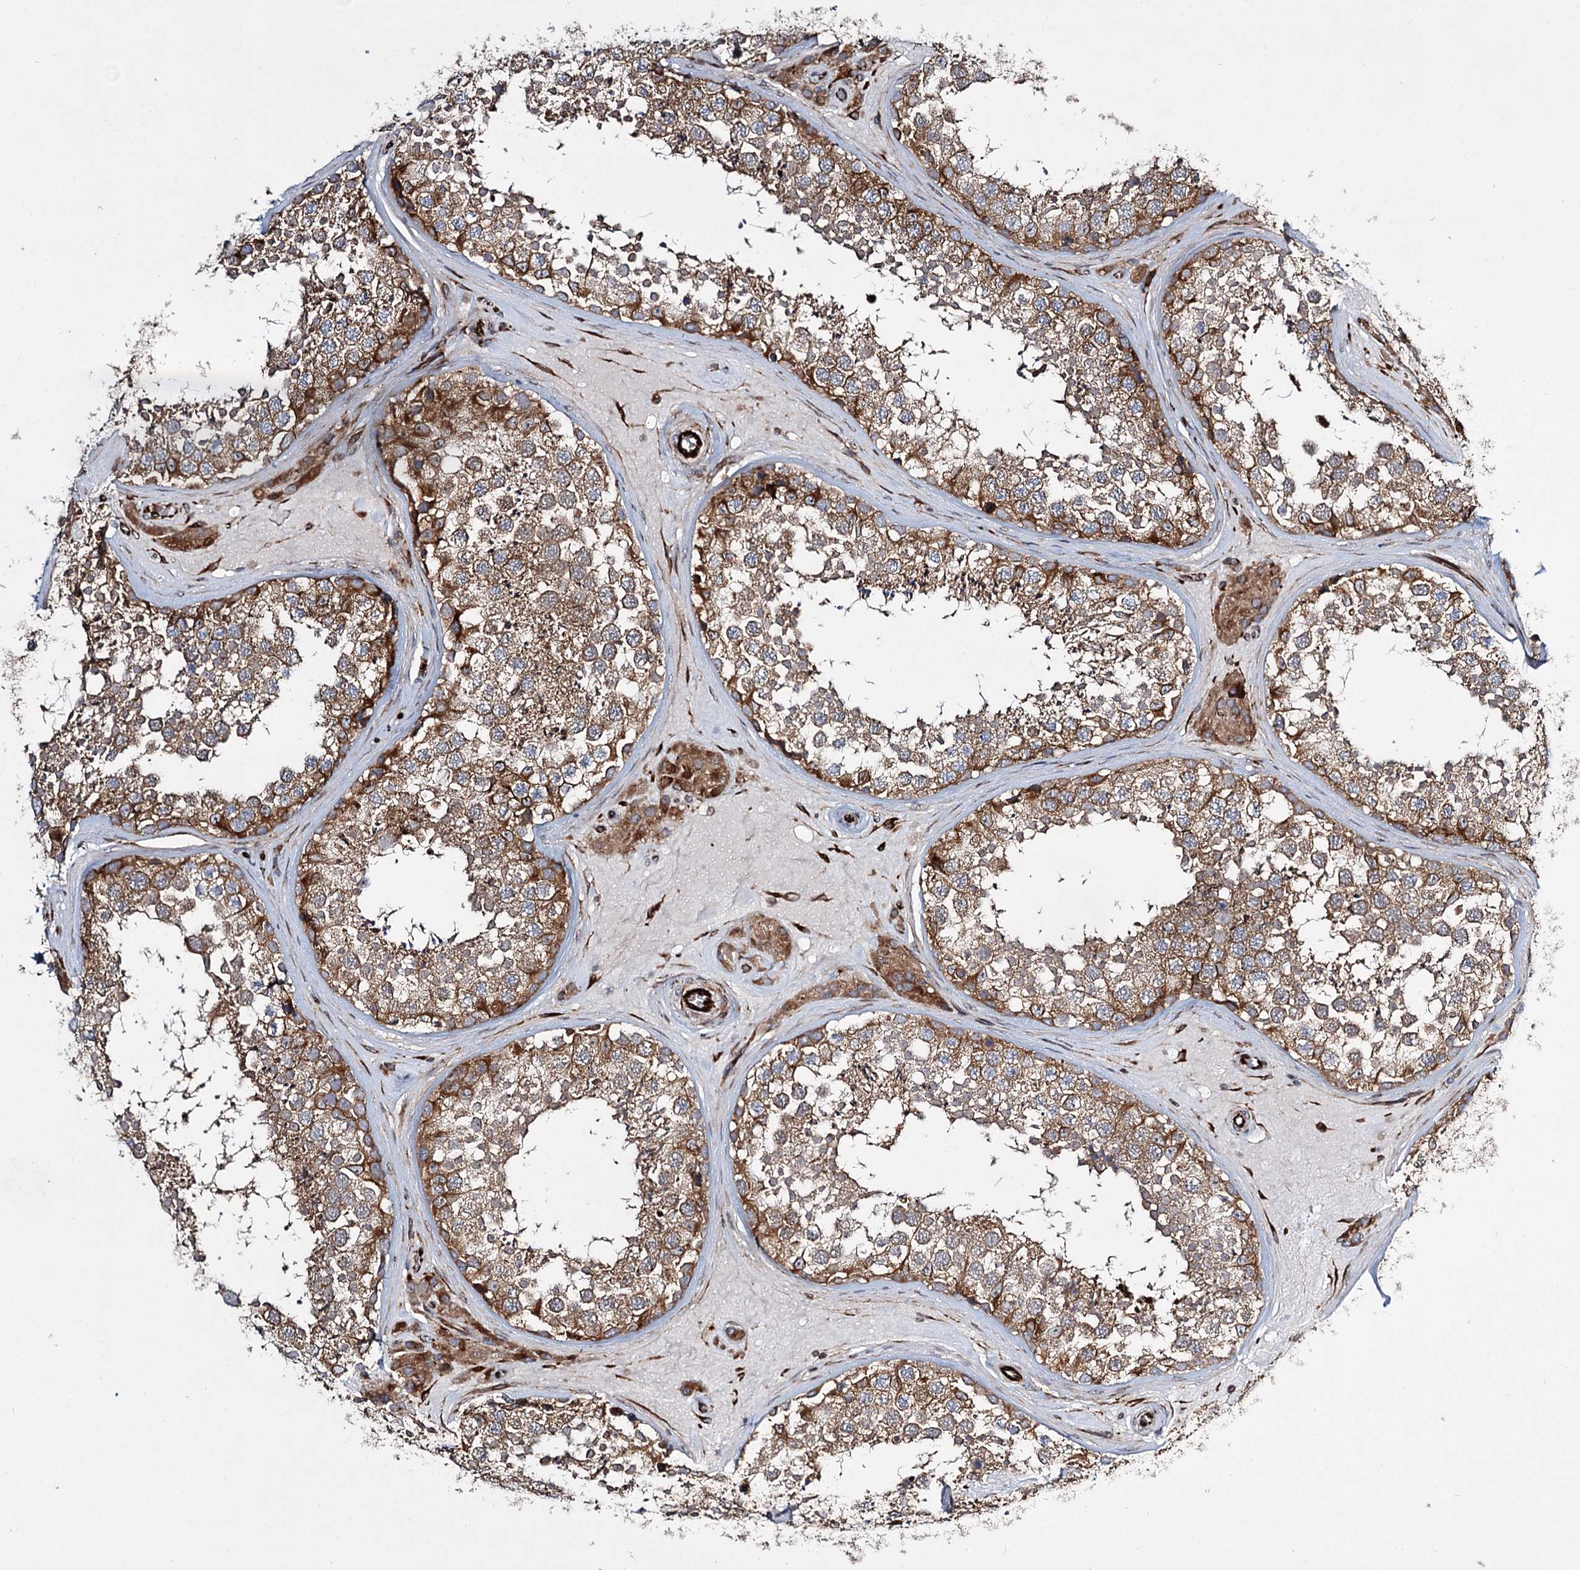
{"staining": {"intensity": "strong", "quantity": ">75%", "location": "cytoplasmic/membranous"}, "tissue": "testis", "cell_type": "Cells in seminiferous ducts", "image_type": "normal", "snomed": [{"axis": "morphology", "description": "Normal tissue, NOS"}, {"axis": "topography", "description": "Testis"}], "caption": "Human testis stained with a brown dye displays strong cytoplasmic/membranous positive expression in about >75% of cells in seminiferous ducts.", "gene": "DPEP2", "patient": {"sex": "male", "age": 46}}